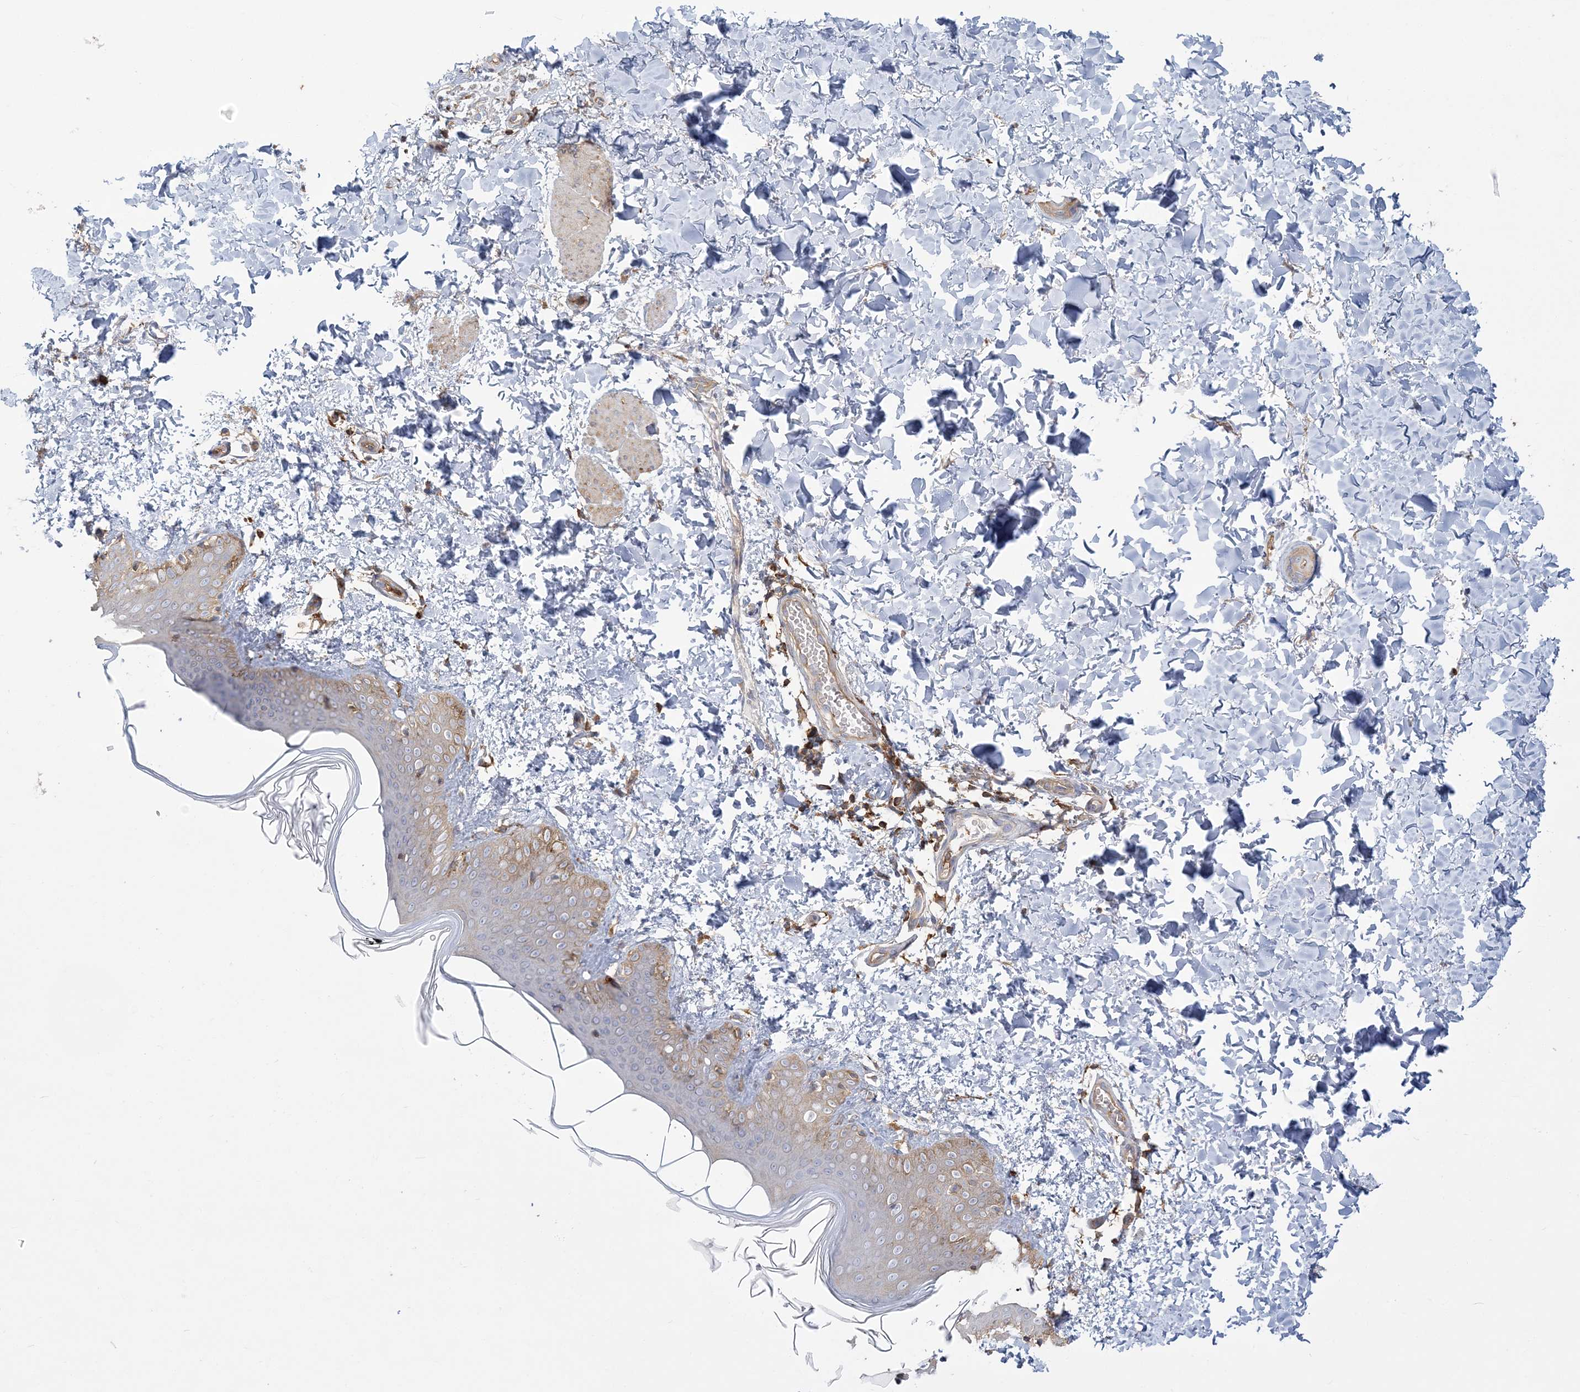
{"staining": {"intensity": "moderate", "quantity": ">75%", "location": "cytoplasmic/membranous"}, "tissue": "skin", "cell_type": "Fibroblasts", "image_type": "normal", "snomed": [{"axis": "morphology", "description": "Normal tissue, NOS"}, {"axis": "topography", "description": "Skin"}], "caption": "This is a micrograph of IHC staining of benign skin, which shows moderate positivity in the cytoplasmic/membranous of fibroblasts.", "gene": "ANKS1A", "patient": {"sex": "male", "age": 36}}